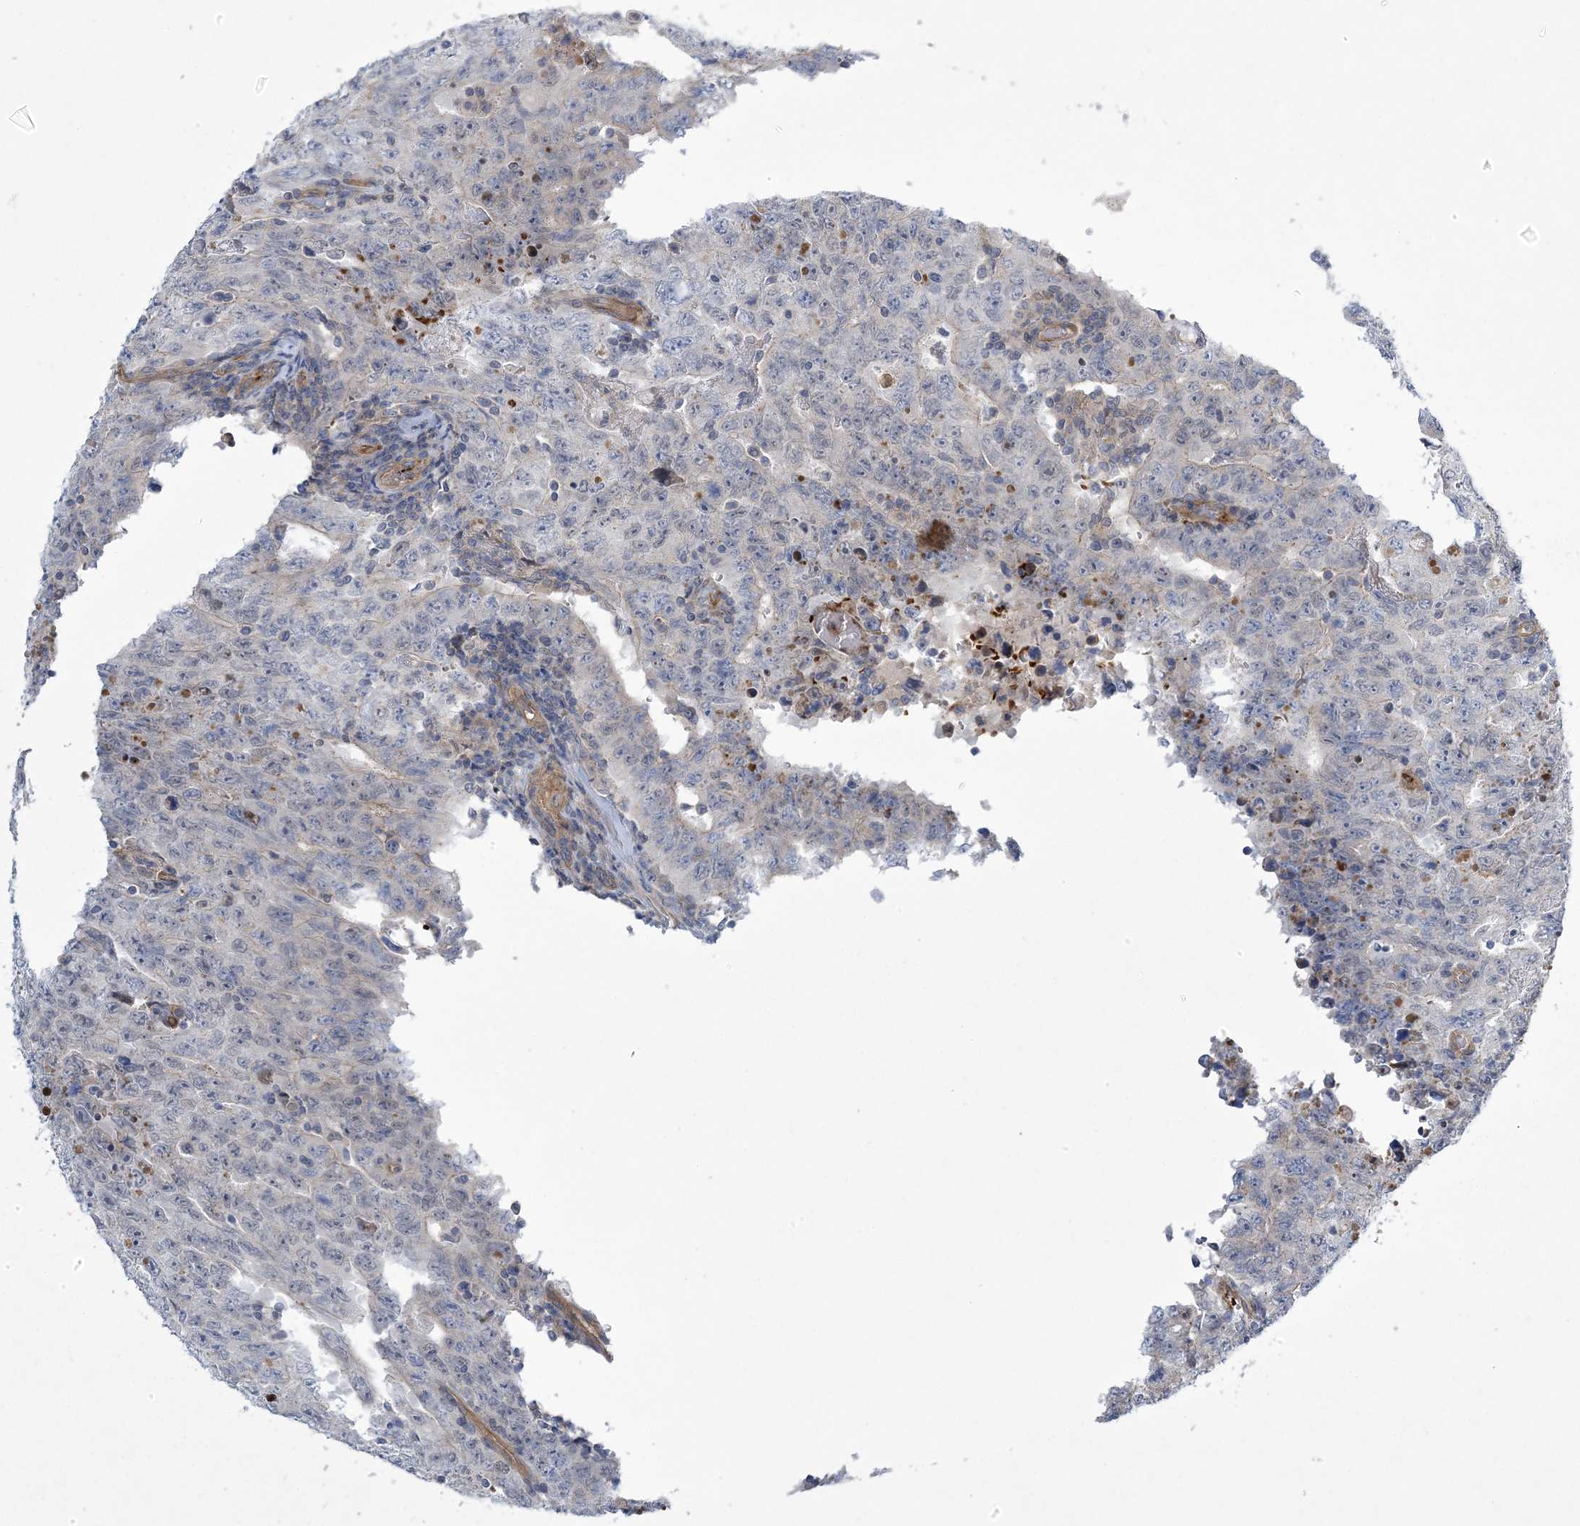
{"staining": {"intensity": "negative", "quantity": "none", "location": "none"}, "tissue": "testis cancer", "cell_type": "Tumor cells", "image_type": "cancer", "snomed": [{"axis": "morphology", "description": "Carcinoma, Embryonal, NOS"}, {"axis": "topography", "description": "Testis"}], "caption": "Human testis embryonal carcinoma stained for a protein using IHC displays no expression in tumor cells.", "gene": "CALN1", "patient": {"sex": "male", "age": 26}}